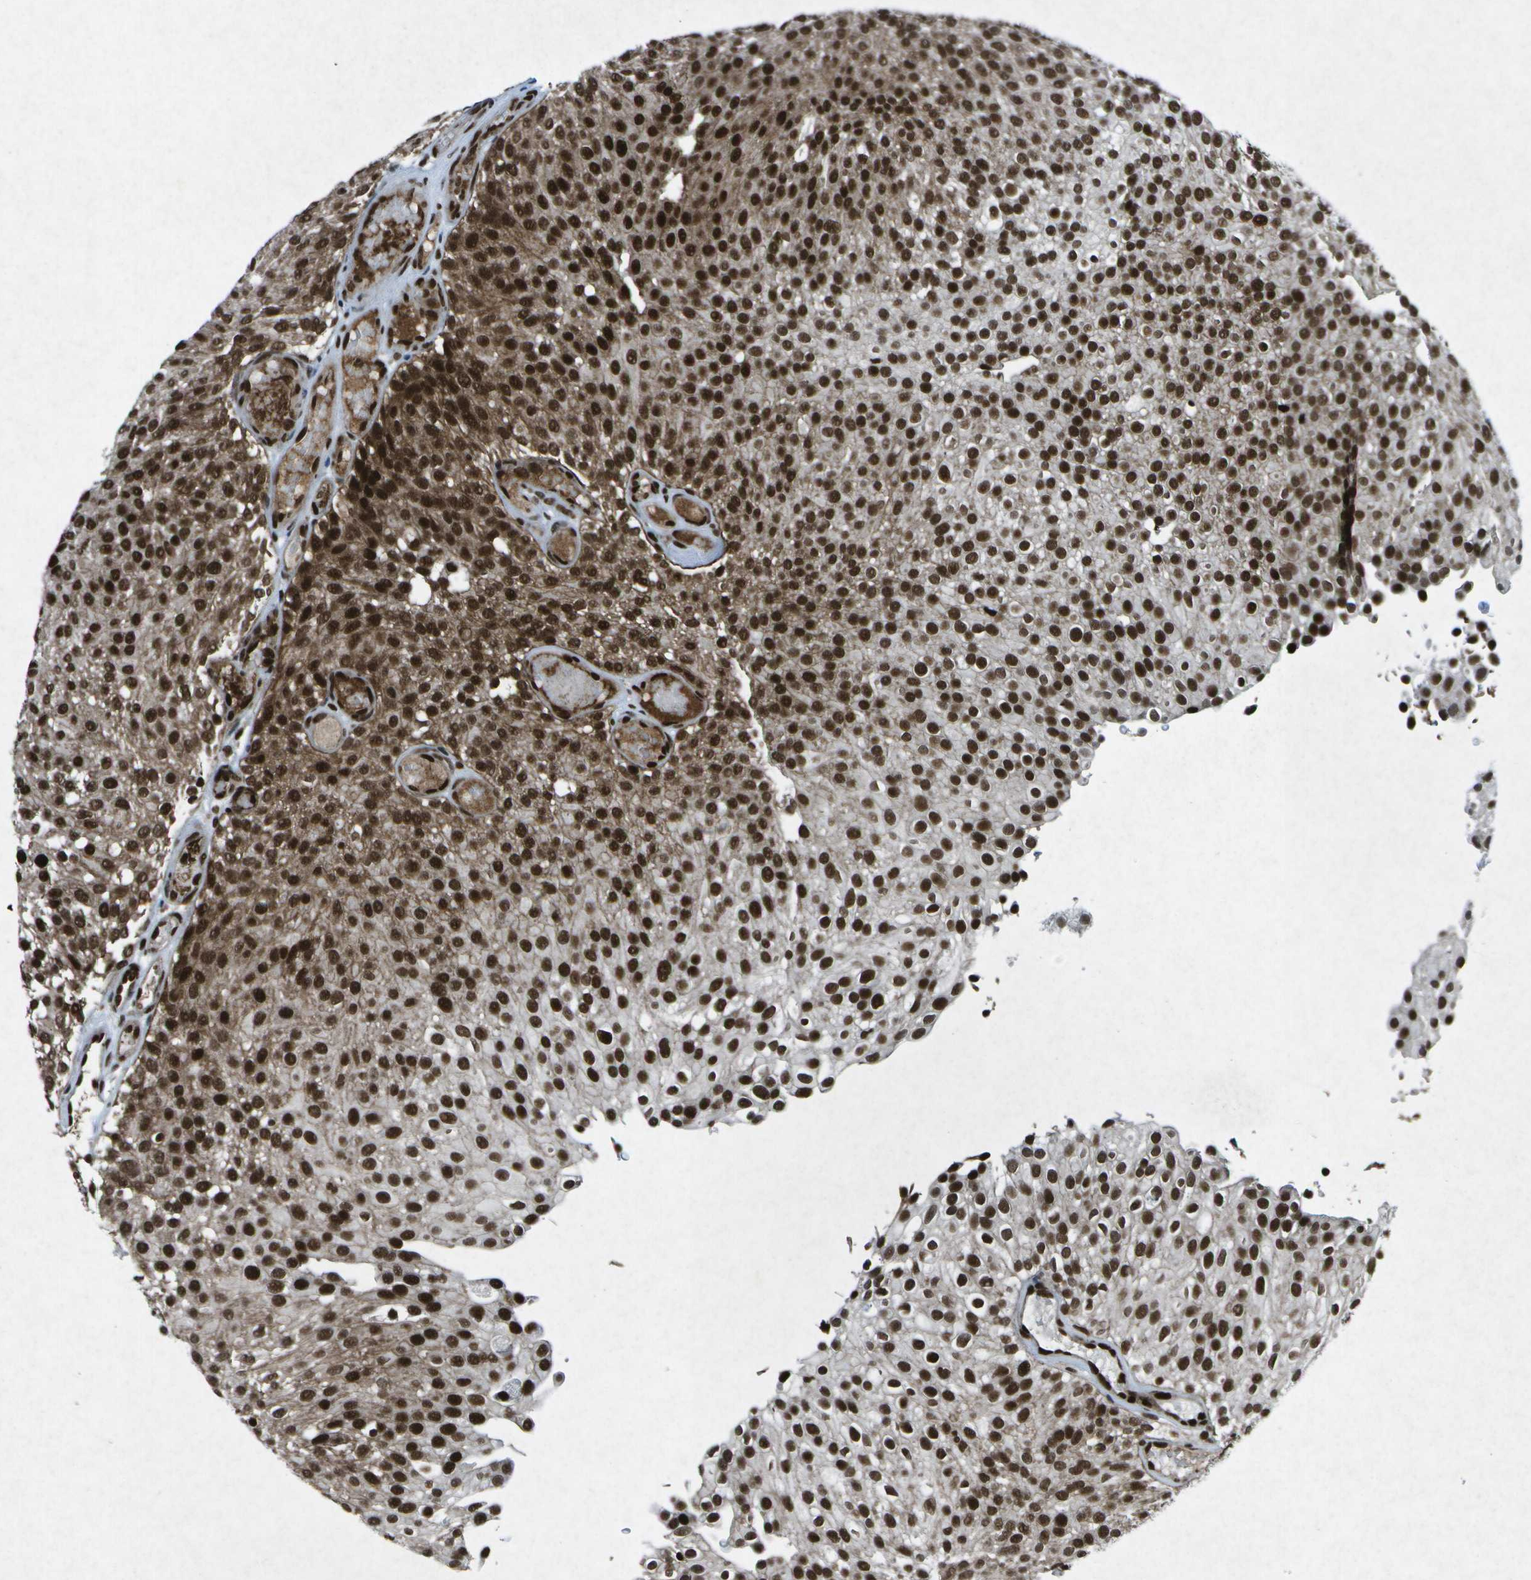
{"staining": {"intensity": "strong", "quantity": ">75%", "location": "cytoplasmic/membranous,nuclear"}, "tissue": "urothelial cancer", "cell_type": "Tumor cells", "image_type": "cancer", "snomed": [{"axis": "morphology", "description": "Urothelial carcinoma, Low grade"}, {"axis": "topography", "description": "Urinary bladder"}], "caption": "Brown immunohistochemical staining in urothelial cancer exhibits strong cytoplasmic/membranous and nuclear staining in about >75% of tumor cells. (Stains: DAB (3,3'-diaminobenzidine) in brown, nuclei in blue, Microscopy: brightfield microscopy at high magnification).", "gene": "MTA2", "patient": {"sex": "male", "age": 78}}